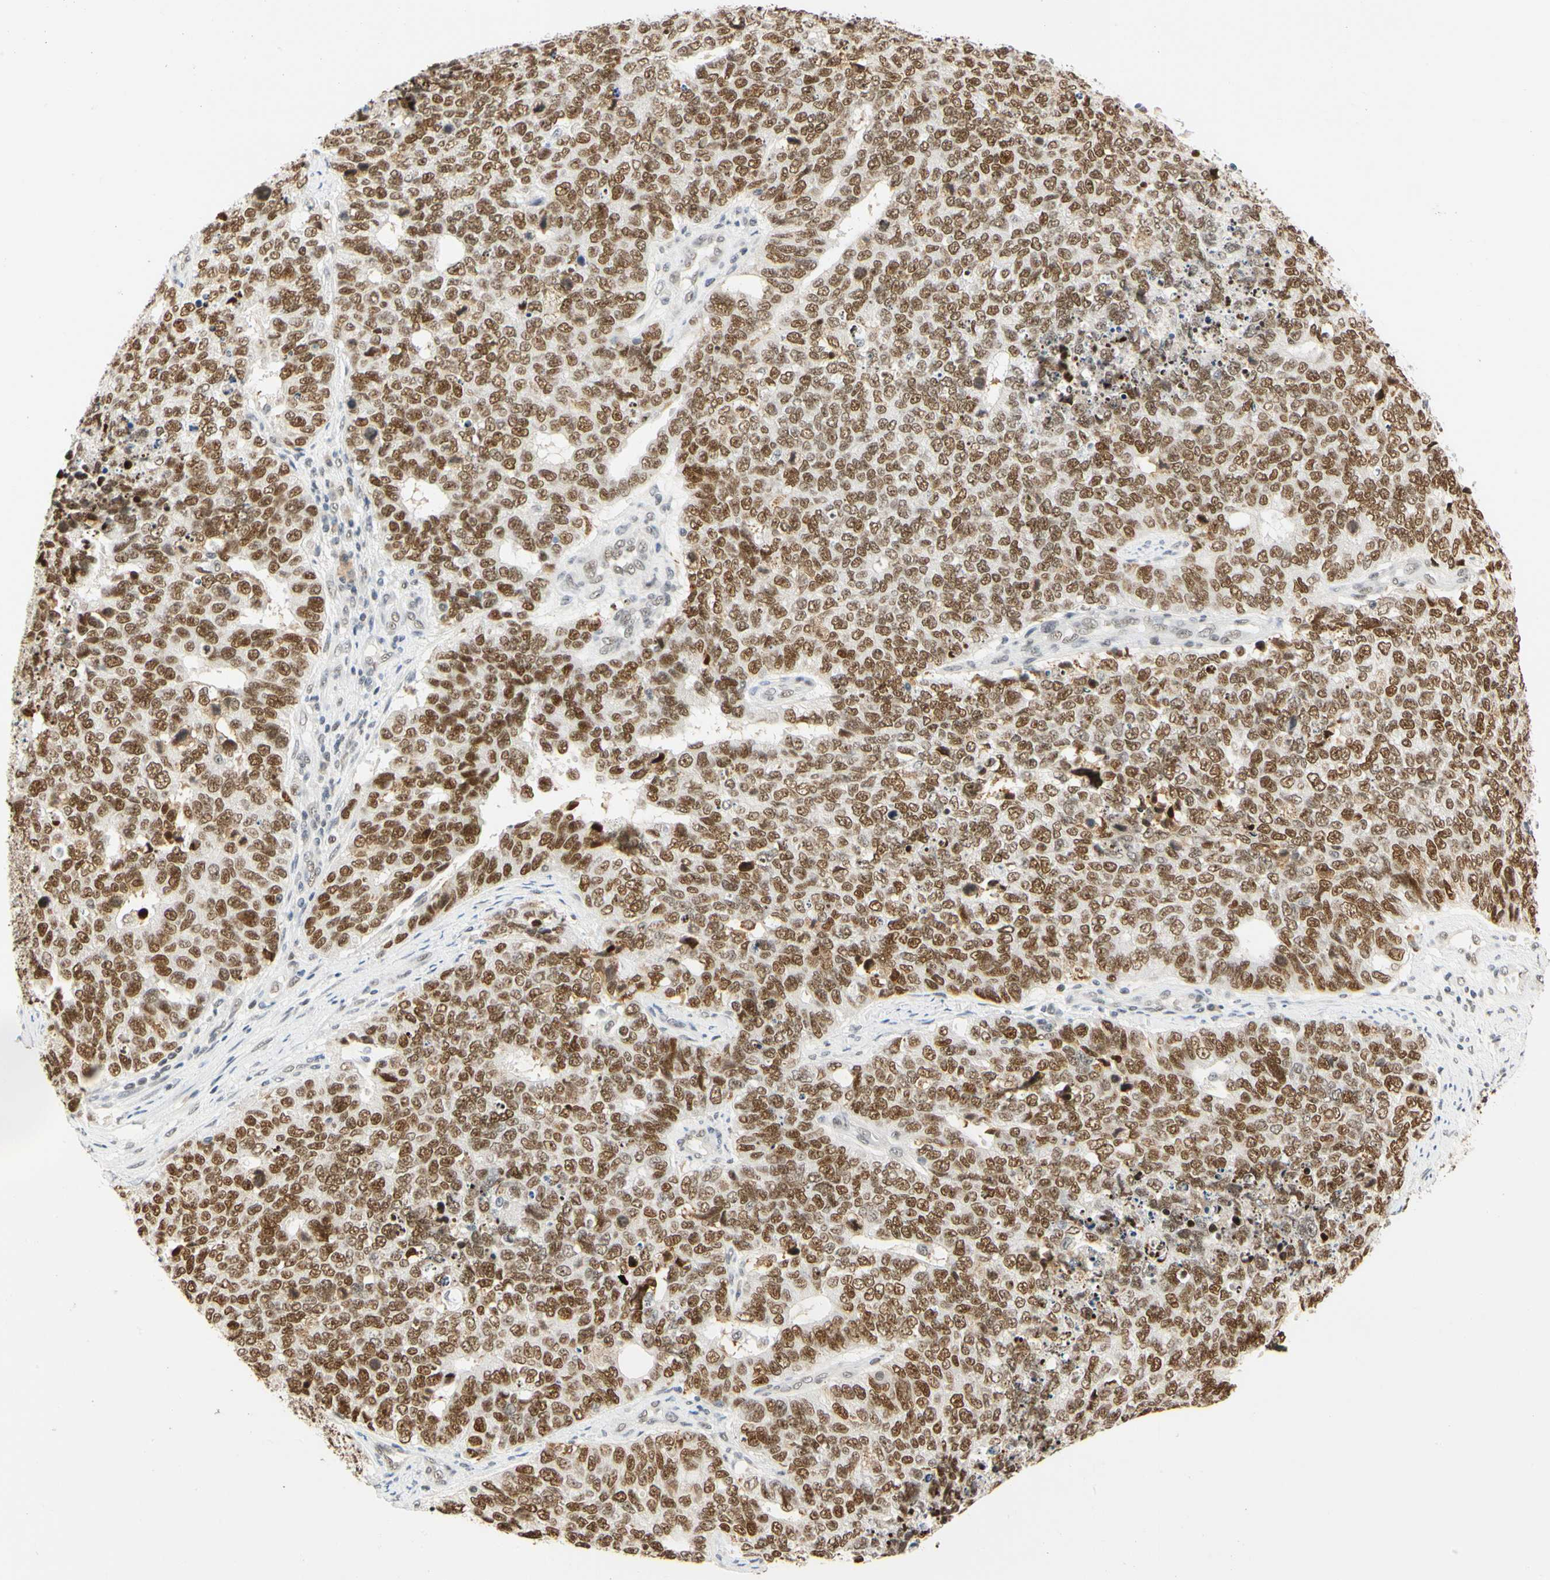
{"staining": {"intensity": "strong", "quantity": ">75%", "location": "nuclear"}, "tissue": "cervical cancer", "cell_type": "Tumor cells", "image_type": "cancer", "snomed": [{"axis": "morphology", "description": "Squamous cell carcinoma, NOS"}, {"axis": "topography", "description": "Cervix"}], "caption": "High-magnification brightfield microscopy of squamous cell carcinoma (cervical) stained with DAB (3,3'-diaminobenzidine) (brown) and counterstained with hematoxylin (blue). tumor cells exhibit strong nuclear expression is present in approximately>75% of cells.", "gene": "ZSCAN16", "patient": {"sex": "female", "age": 63}}